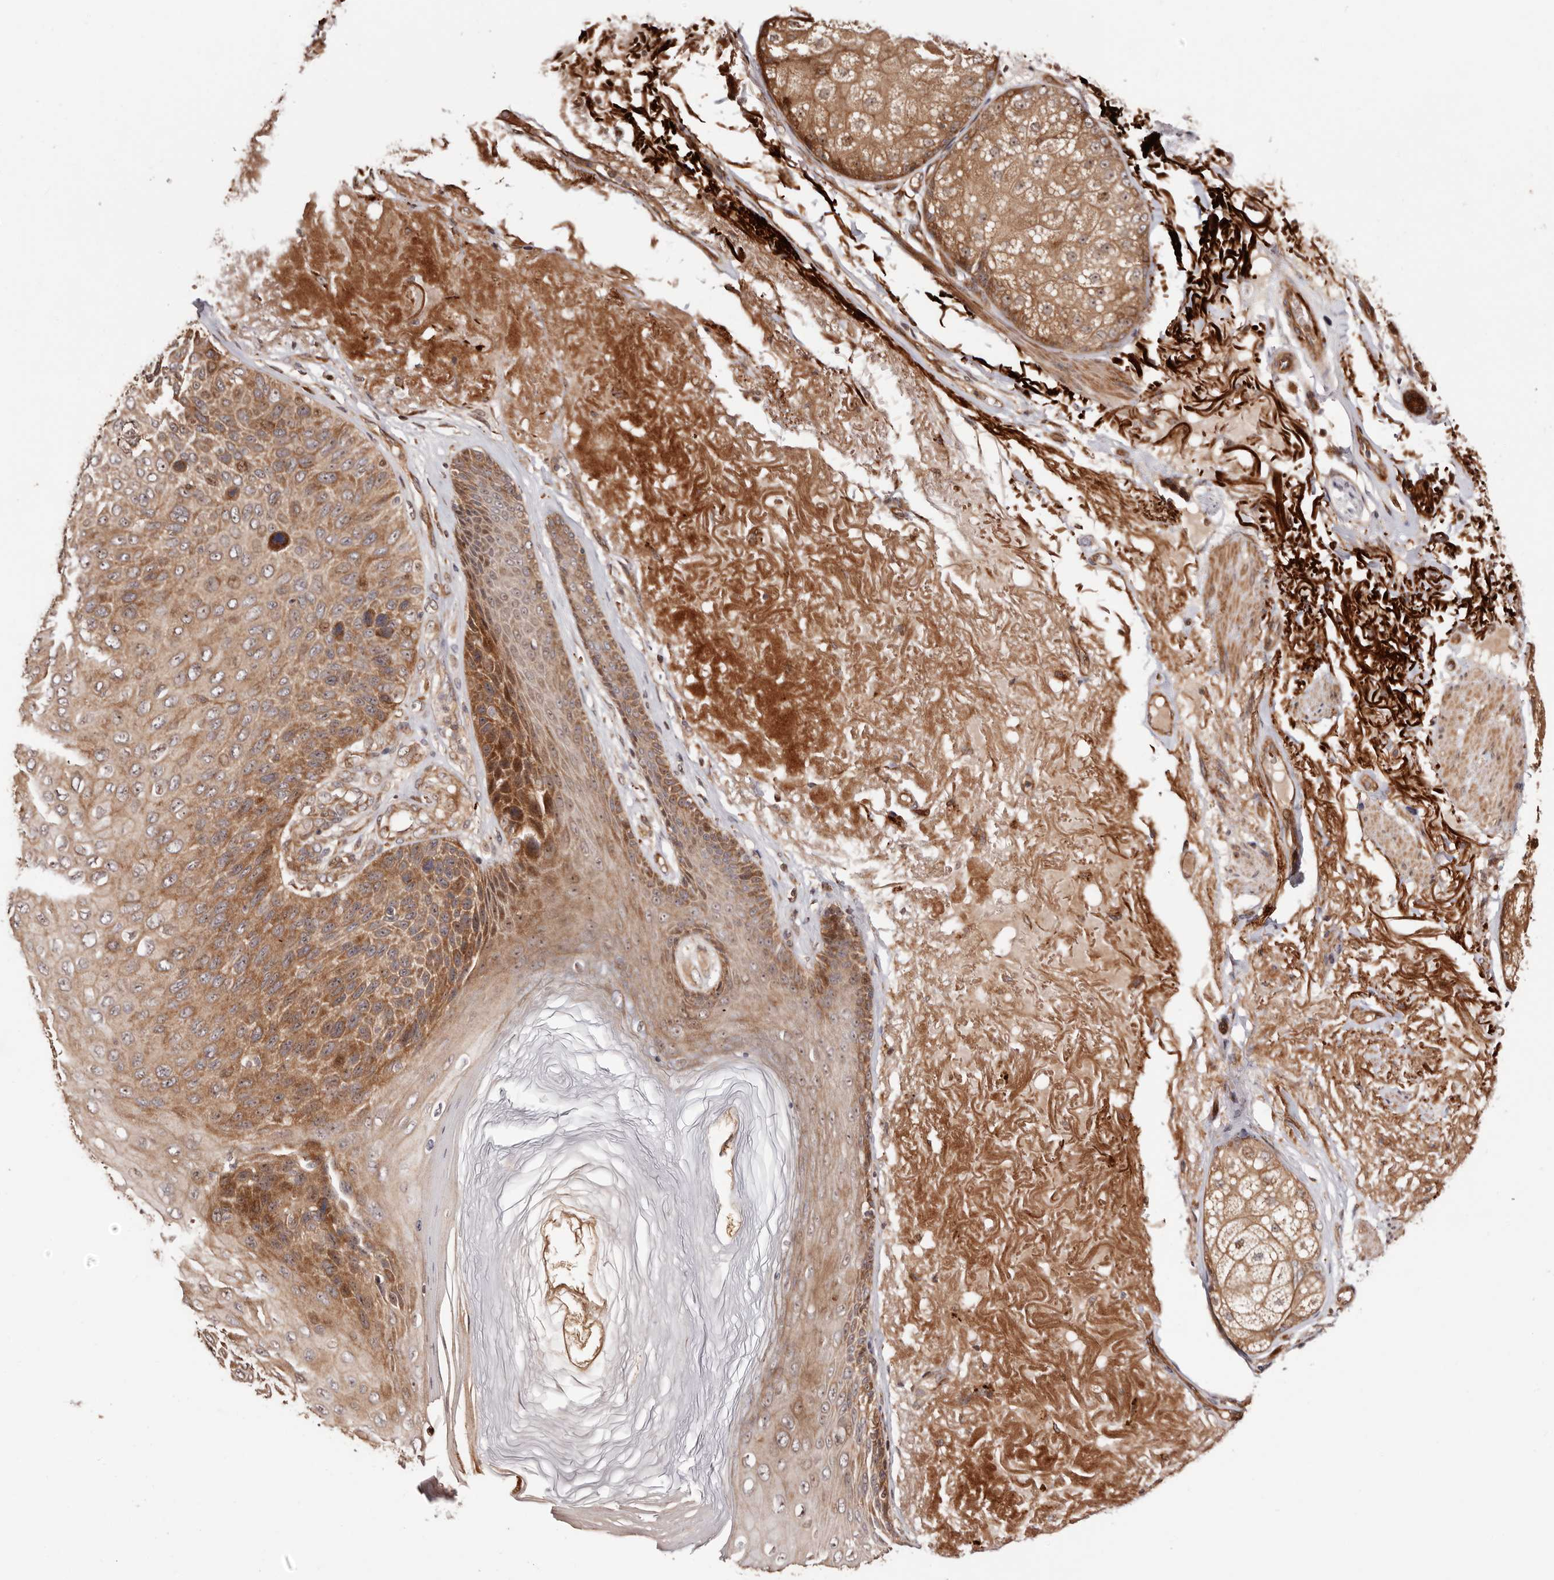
{"staining": {"intensity": "moderate", "quantity": ">75%", "location": "cytoplasmic/membranous,nuclear"}, "tissue": "skin cancer", "cell_type": "Tumor cells", "image_type": "cancer", "snomed": [{"axis": "morphology", "description": "Squamous cell carcinoma, NOS"}, {"axis": "topography", "description": "Skin"}], "caption": "Skin cancer was stained to show a protein in brown. There is medium levels of moderate cytoplasmic/membranous and nuclear positivity in about >75% of tumor cells.", "gene": "PTPN22", "patient": {"sex": "female", "age": 88}}